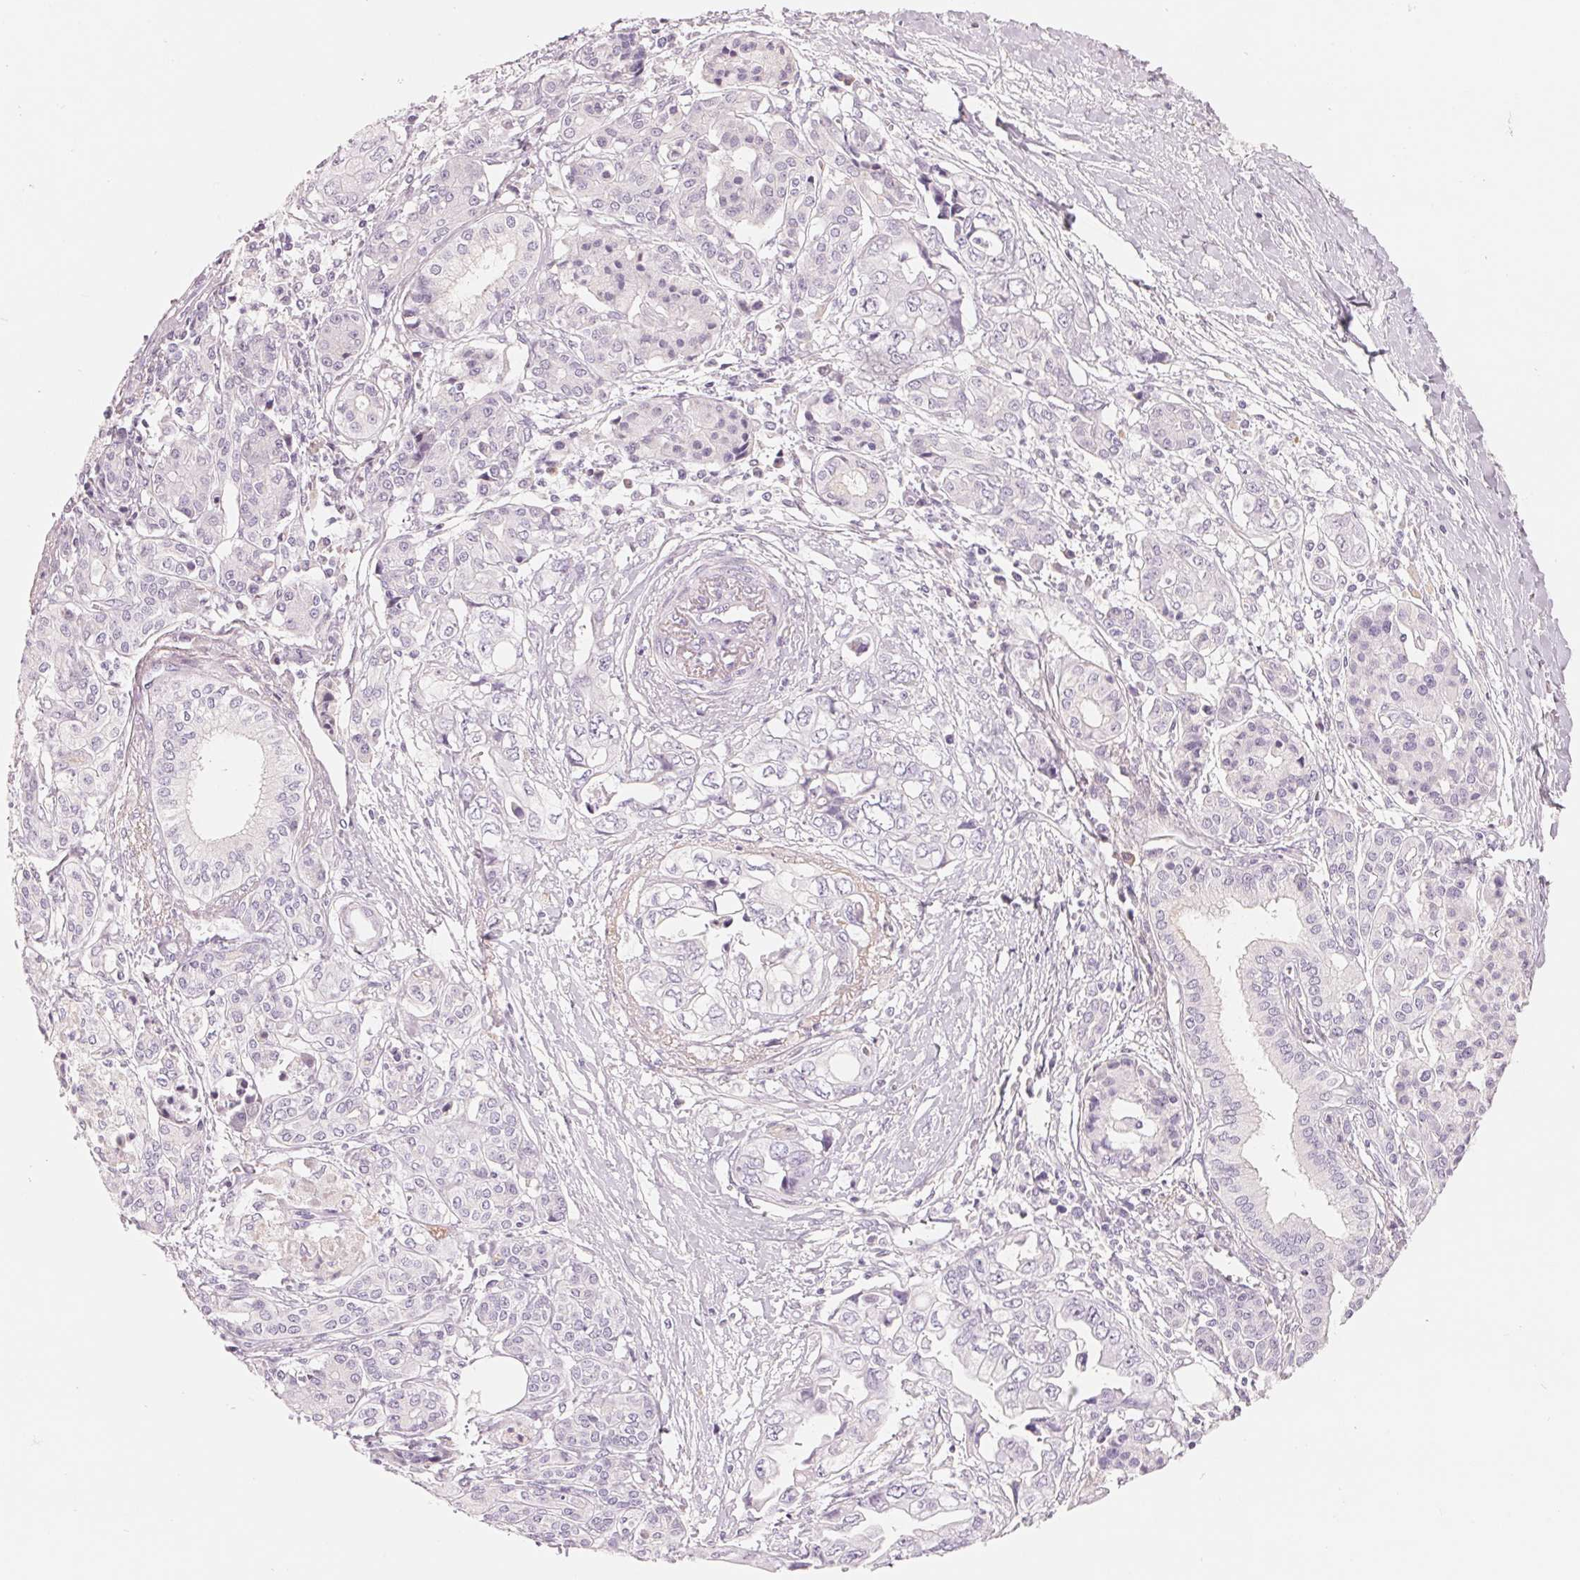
{"staining": {"intensity": "negative", "quantity": "none", "location": "none"}, "tissue": "pancreatic cancer", "cell_type": "Tumor cells", "image_type": "cancer", "snomed": [{"axis": "morphology", "description": "Adenocarcinoma, NOS"}, {"axis": "topography", "description": "Pancreas"}], "caption": "IHC of human pancreatic adenocarcinoma shows no positivity in tumor cells.", "gene": "CFHR2", "patient": {"sex": "male", "age": 68}}